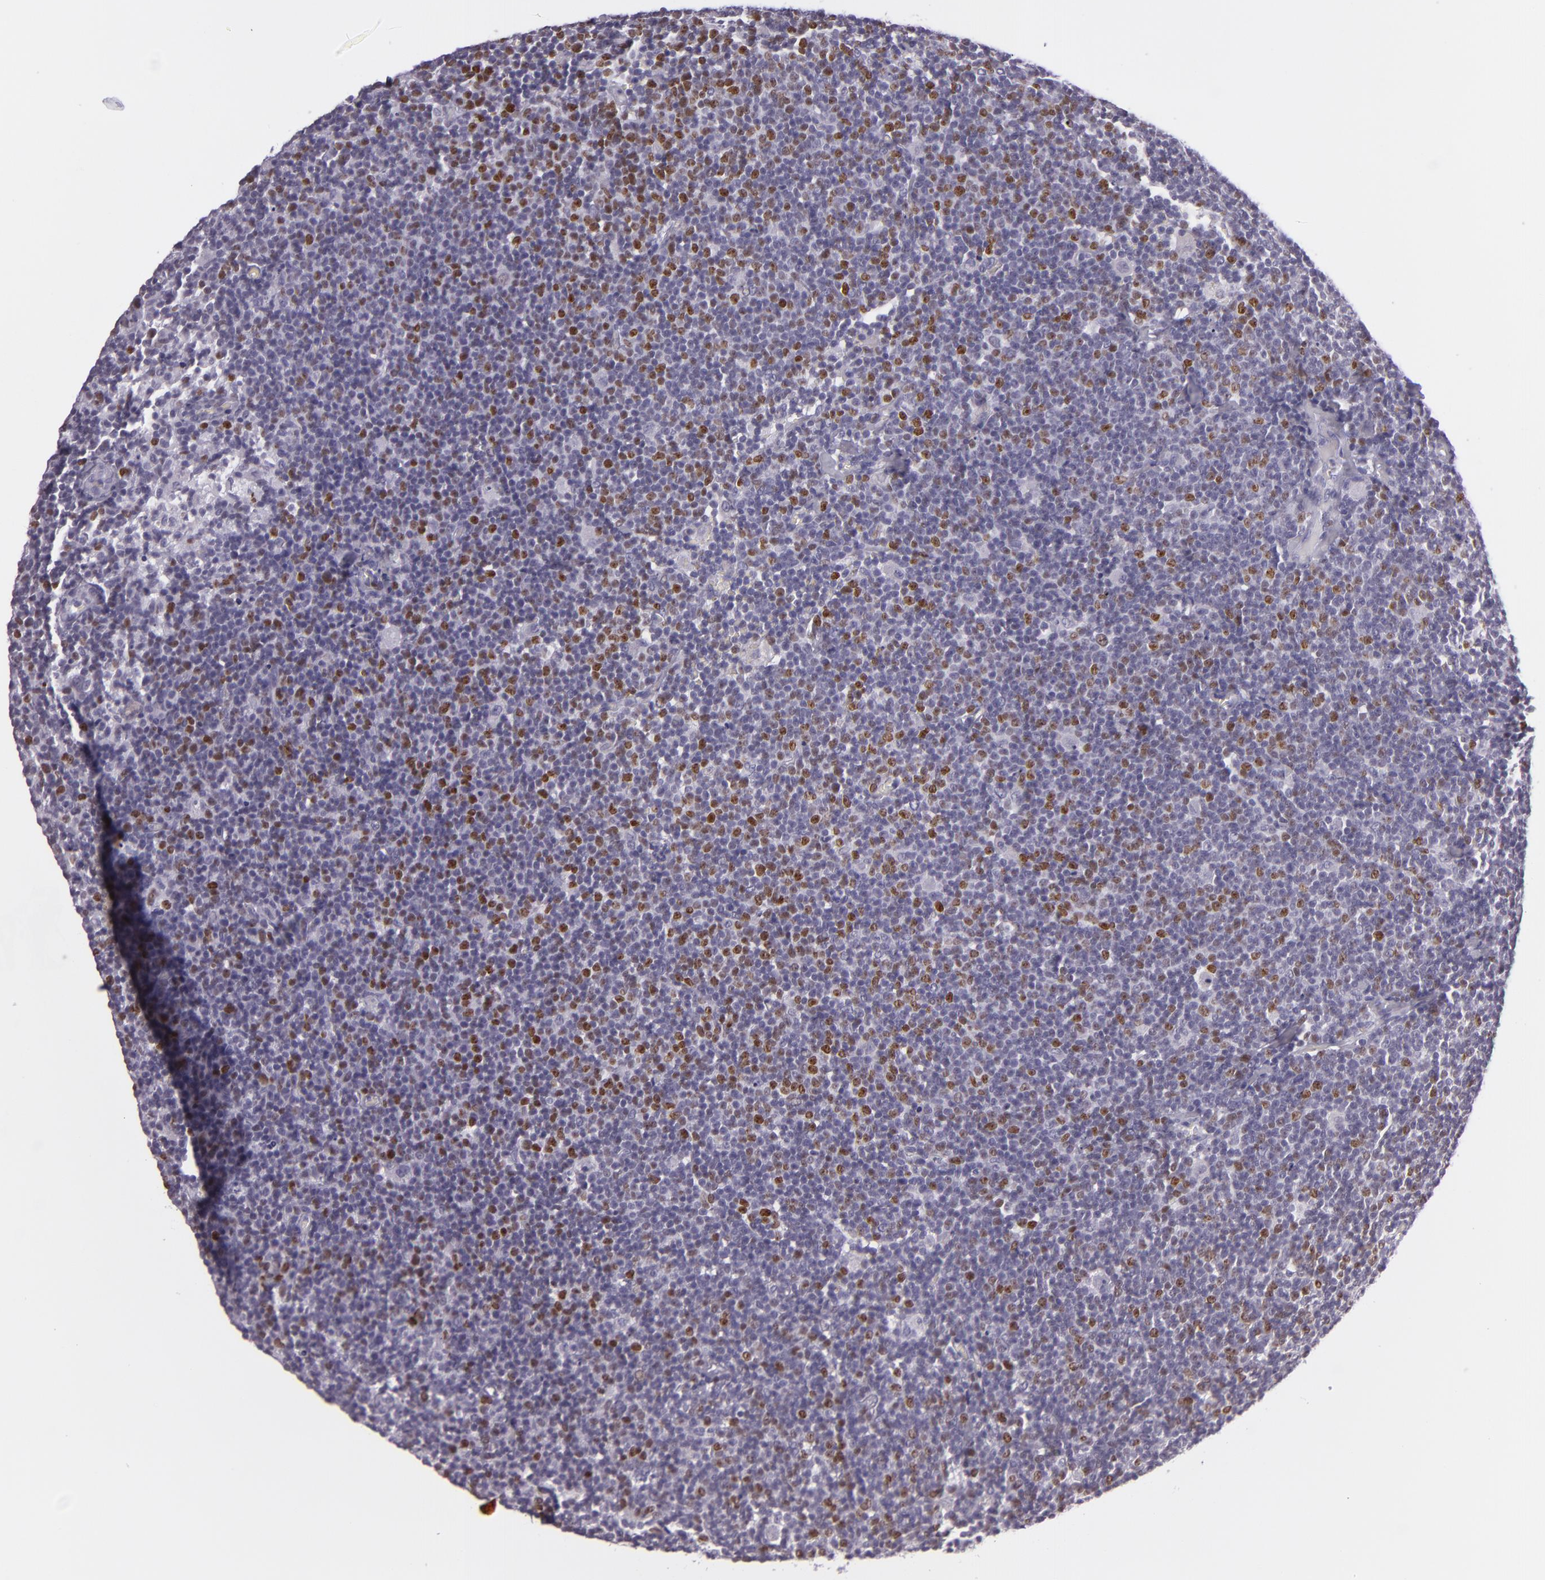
{"staining": {"intensity": "moderate", "quantity": ">75%", "location": "nuclear"}, "tissue": "lymphoma", "cell_type": "Tumor cells", "image_type": "cancer", "snomed": [{"axis": "morphology", "description": "Malignant lymphoma, non-Hodgkin's type, Low grade"}, {"axis": "topography", "description": "Lymph node"}], "caption": "This histopathology image shows immunohistochemistry (IHC) staining of human lymphoma, with medium moderate nuclear expression in about >75% of tumor cells.", "gene": "MCM3", "patient": {"sex": "male", "age": 65}}